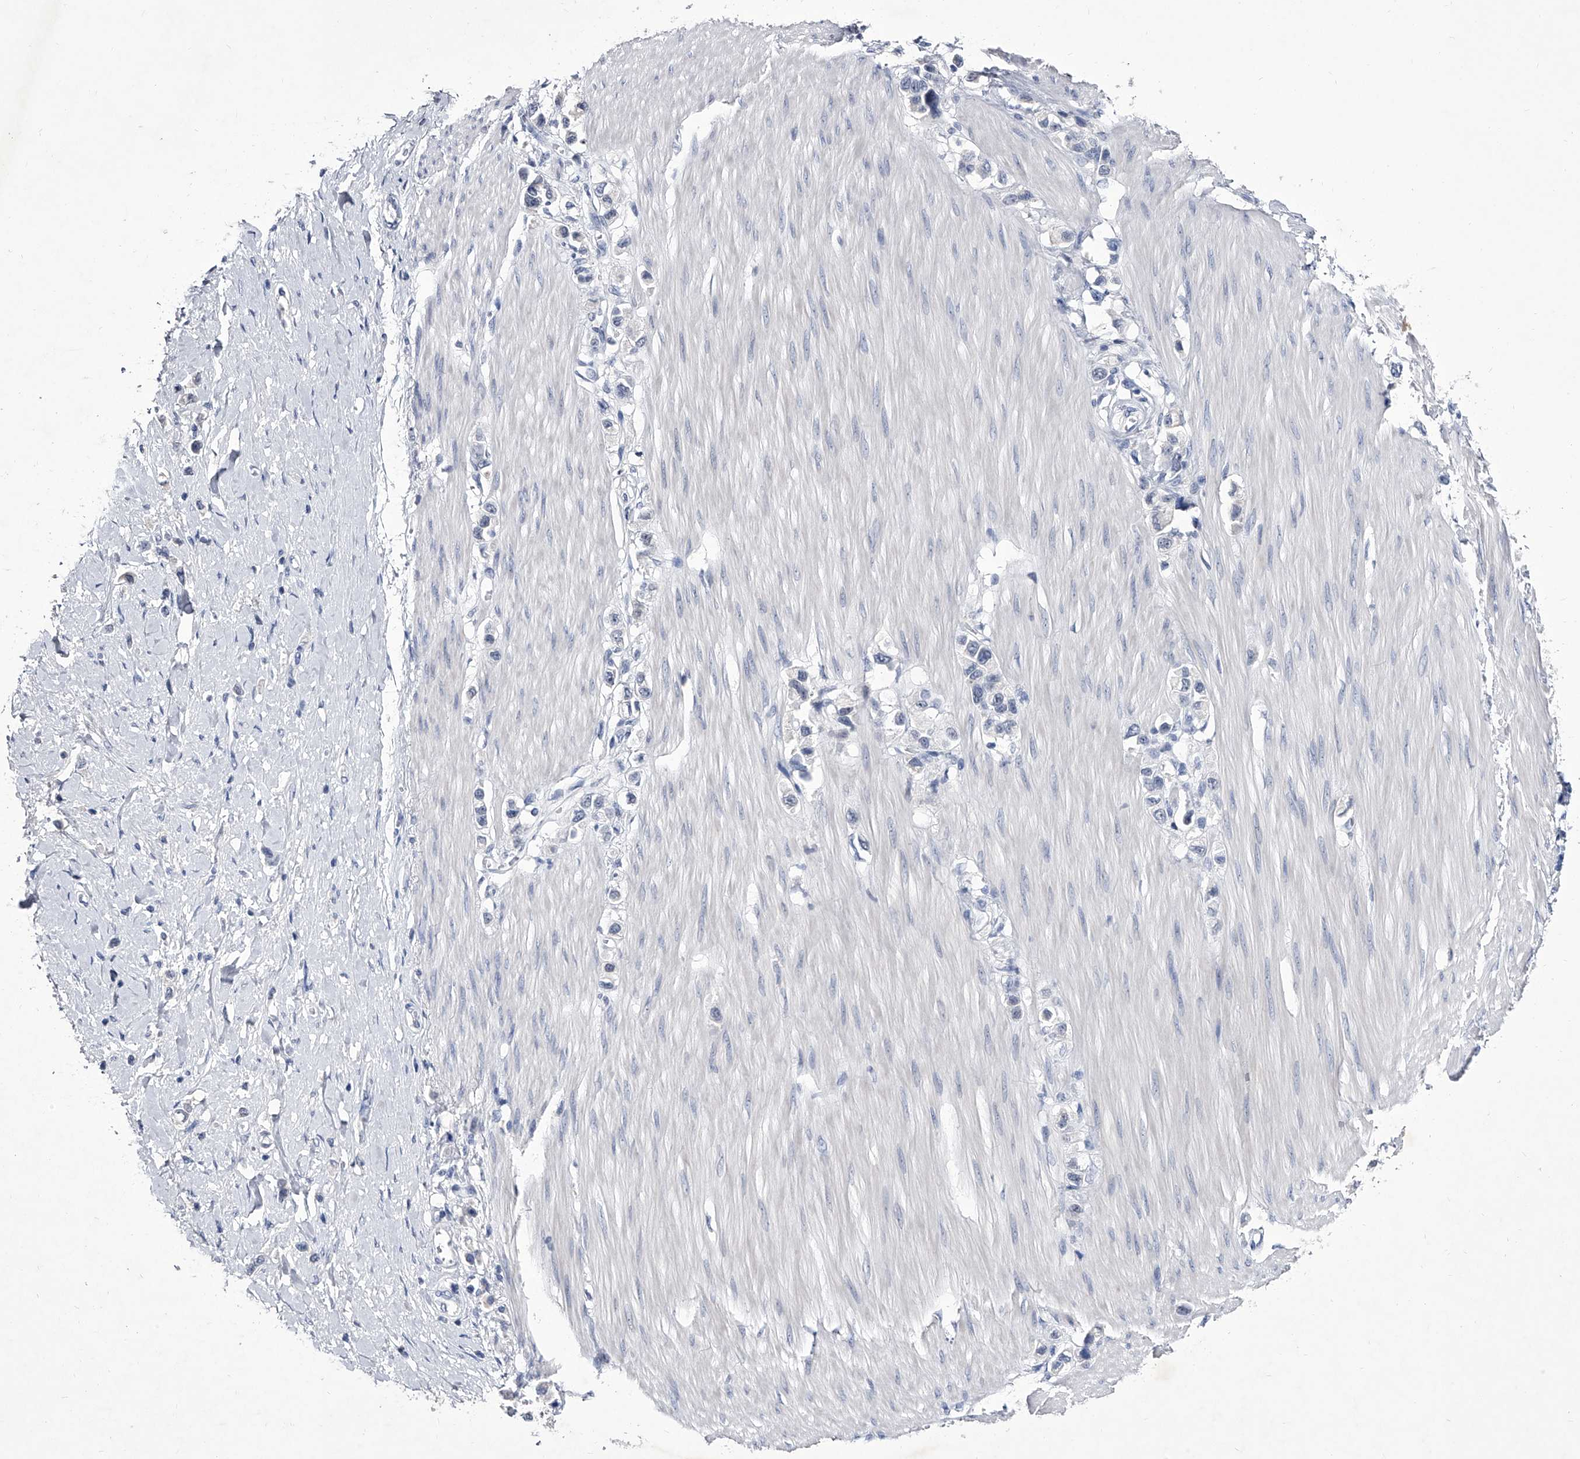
{"staining": {"intensity": "negative", "quantity": "none", "location": "none"}, "tissue": "stomach cancer", "cell_type": "Tumor cells", "image_type": "cancer", "snomed": [{"axis": "morphology", "description": "Adenocarcinoma, NOS"}, {"axis": "topography", "description": "Stomach"}], "caption": "Stomach cancer (adenocarcinoma) was stained to show a protein in brown. There is no significant staining in tumor cells.", "gene": "CRISP2", "patient": {"sex": "female", "age": 65}}